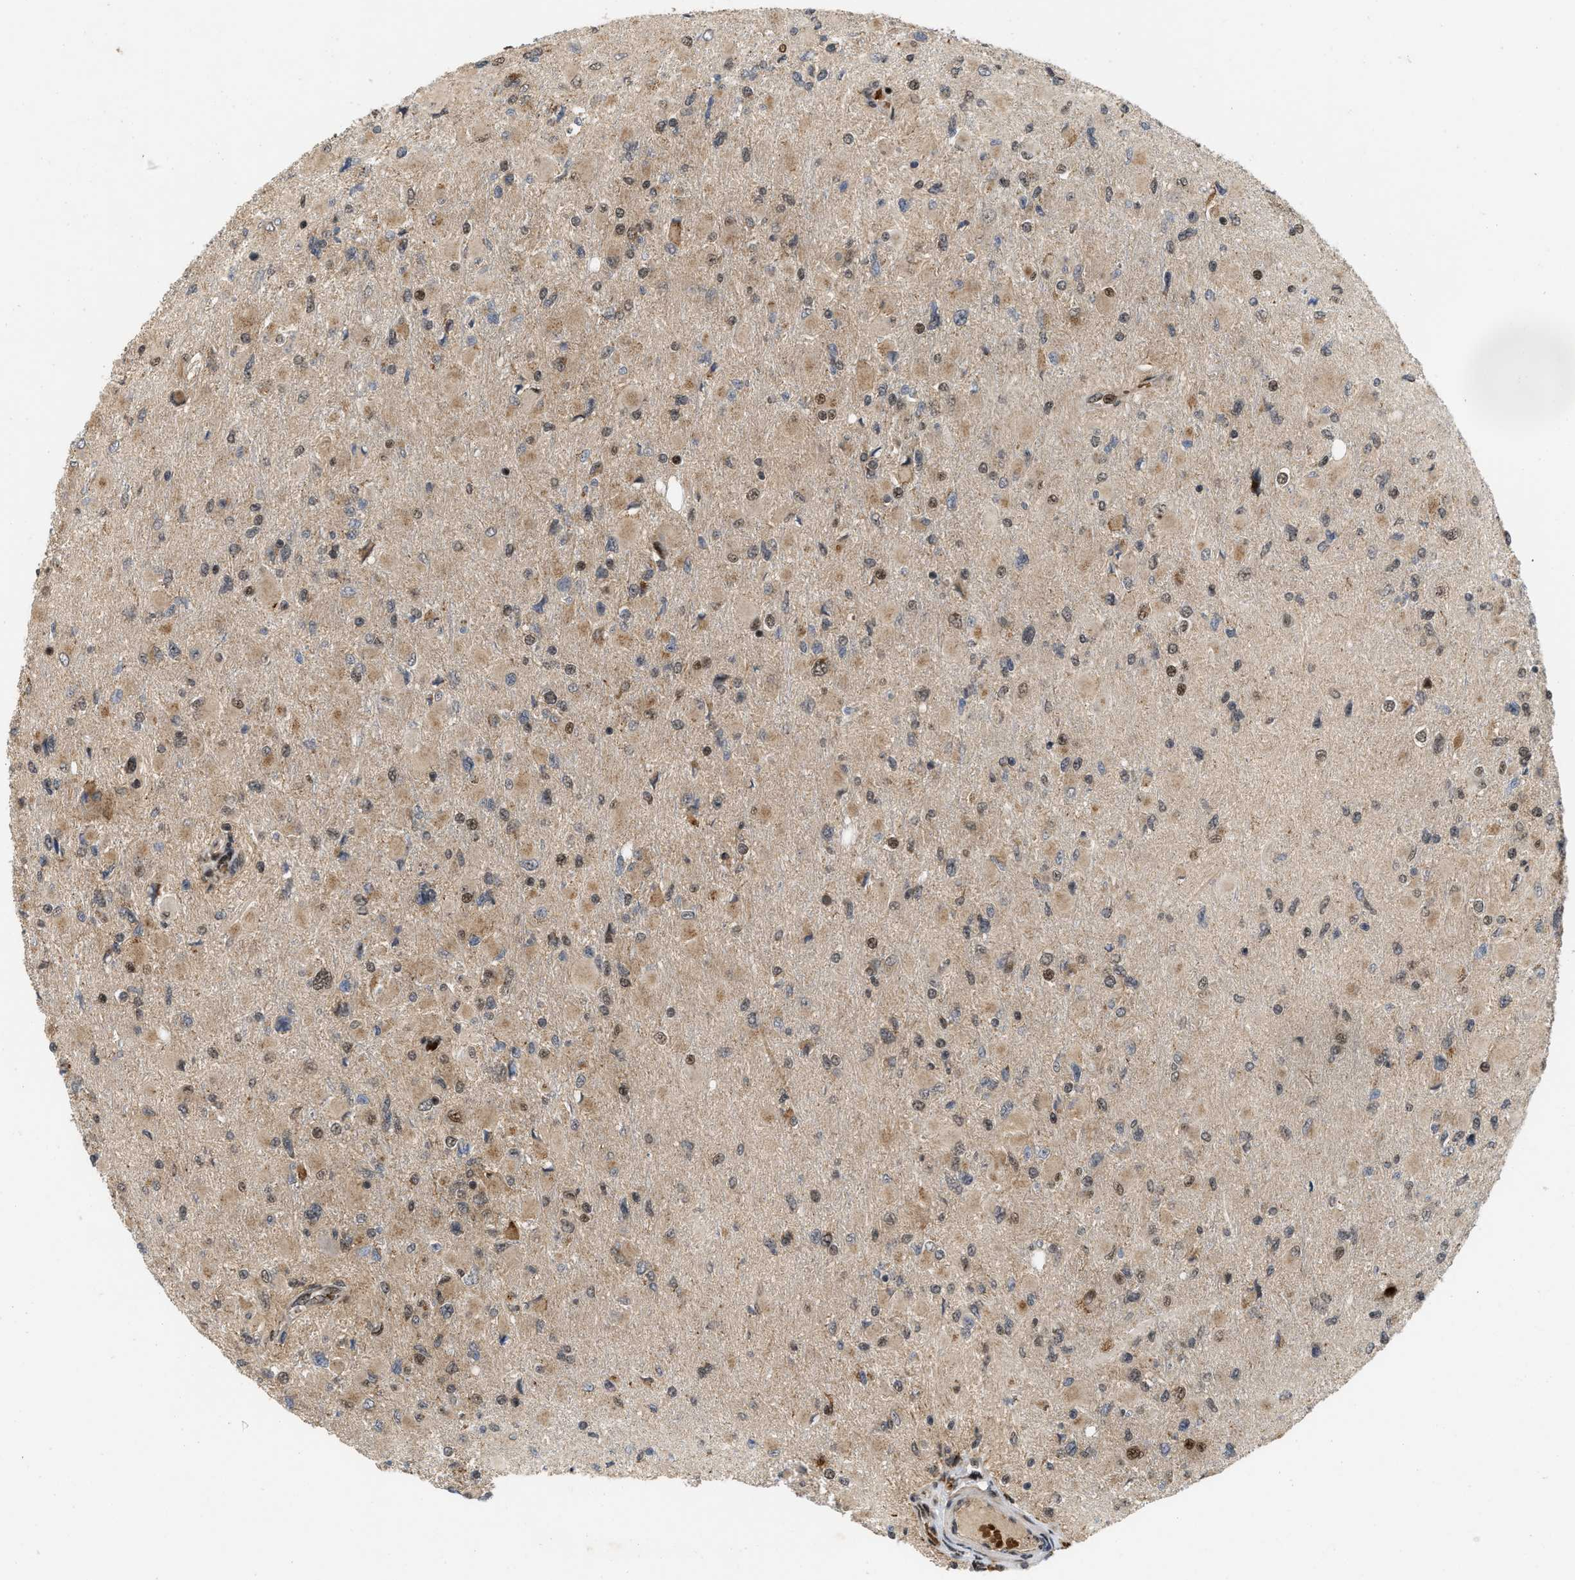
{"staining": {"intensity": "moderate", "quantity": "25%-75%", "location": "nuclear"}, "tissue": "glioma", "cell_type": "Tumor cells", "image_type": "cancer", "snomed": [{"axis": "morphology", "description": "Glioma, malignant, High grade"}, {"axis": "topography", "description": "Cerebral cortex"}], "caption": "The micrograph exhibits a brown stain indicating the presence of a protein in the nuclear of tumor cells in malignant glioma (high-grade). (Stains: DAB in brown, nuclei in blue, Microscopy: brightfield microscopy at high magnification).", "gene": "ANKRD11", "patient": {"sex": "female", "age": 36}}